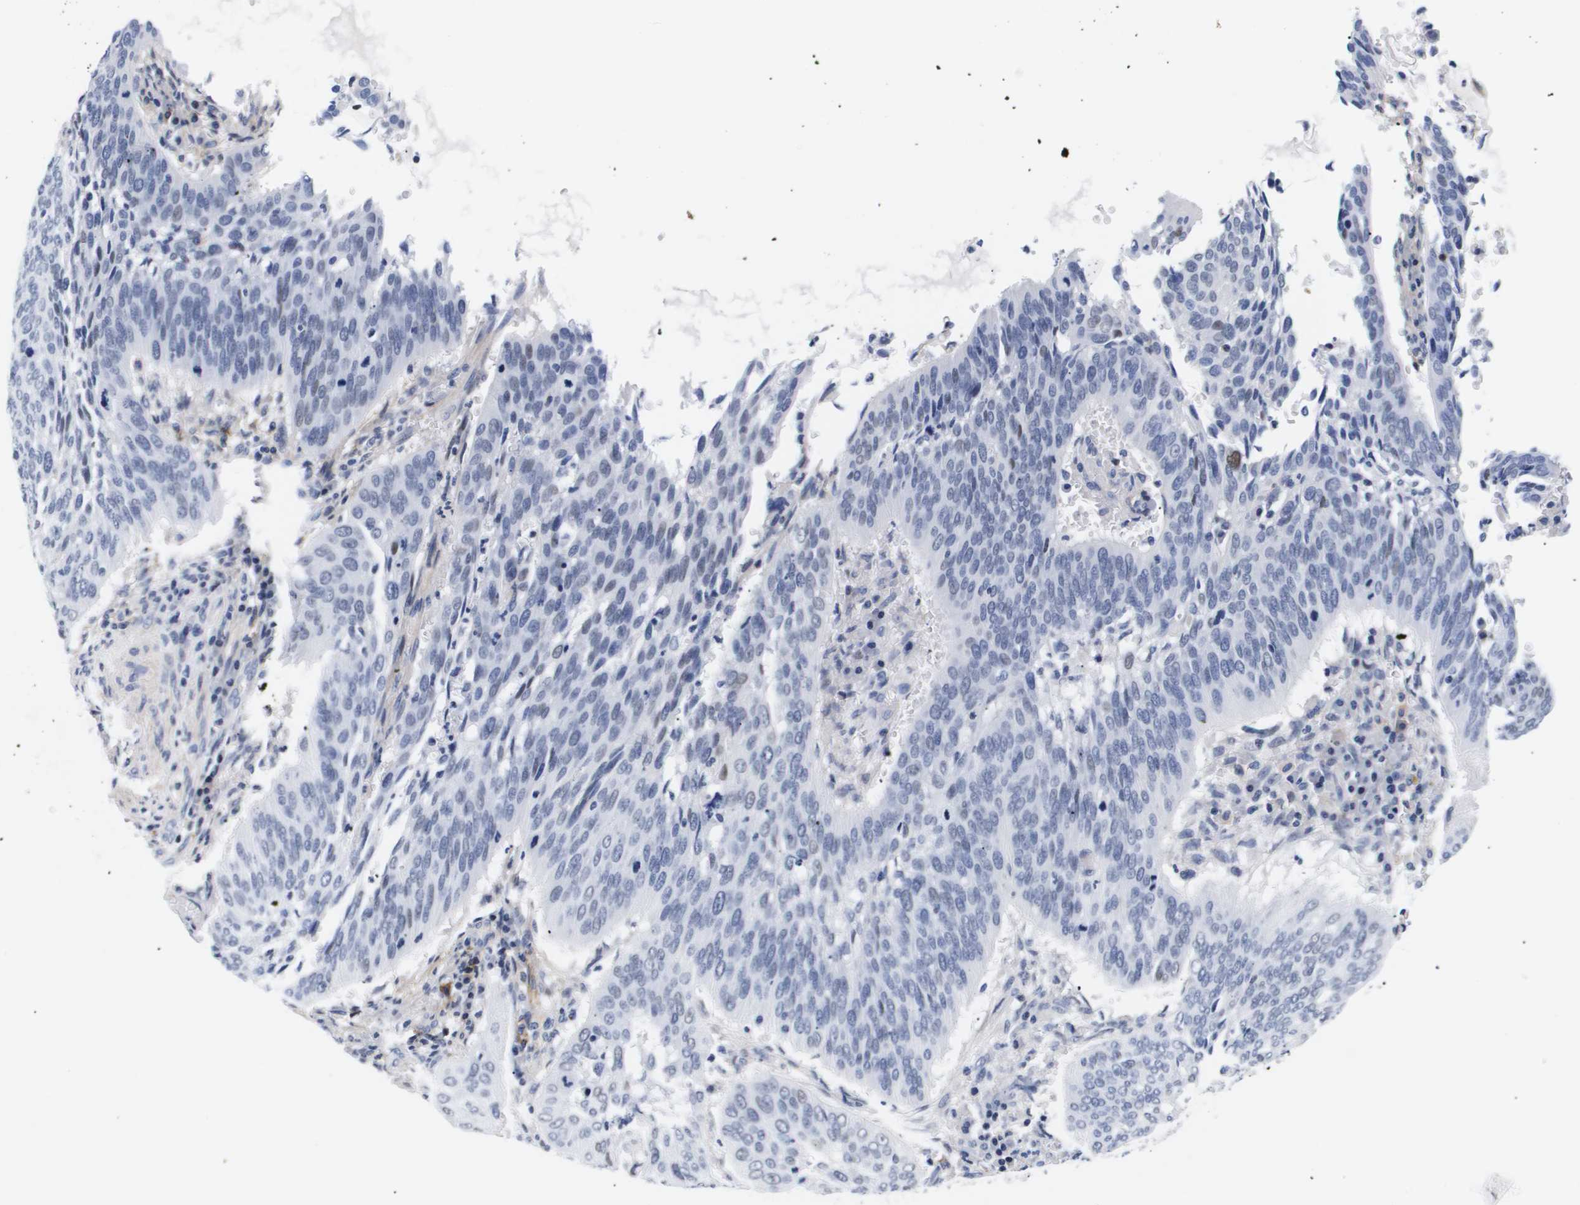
{"staining": {"intensity": "negative", "quantity": "none", "location": "none"}, "tissue": "cervical cancer", "cell_type": "Tumor cells", "image_type": "cancer", "snomed": [{"axis": "morphology", "description": "Normal tissue, NOS"}, {"axis": "morphology", "description": "Squamous cell carcinoma, NOS"}, {"axis": "topography", "description": "Cervix"}], "caption": "An image of human cervical cancer is negative for staining in tumor cells.", "gene": "SHD", "patient": {"sex": "female", "age": 39}}